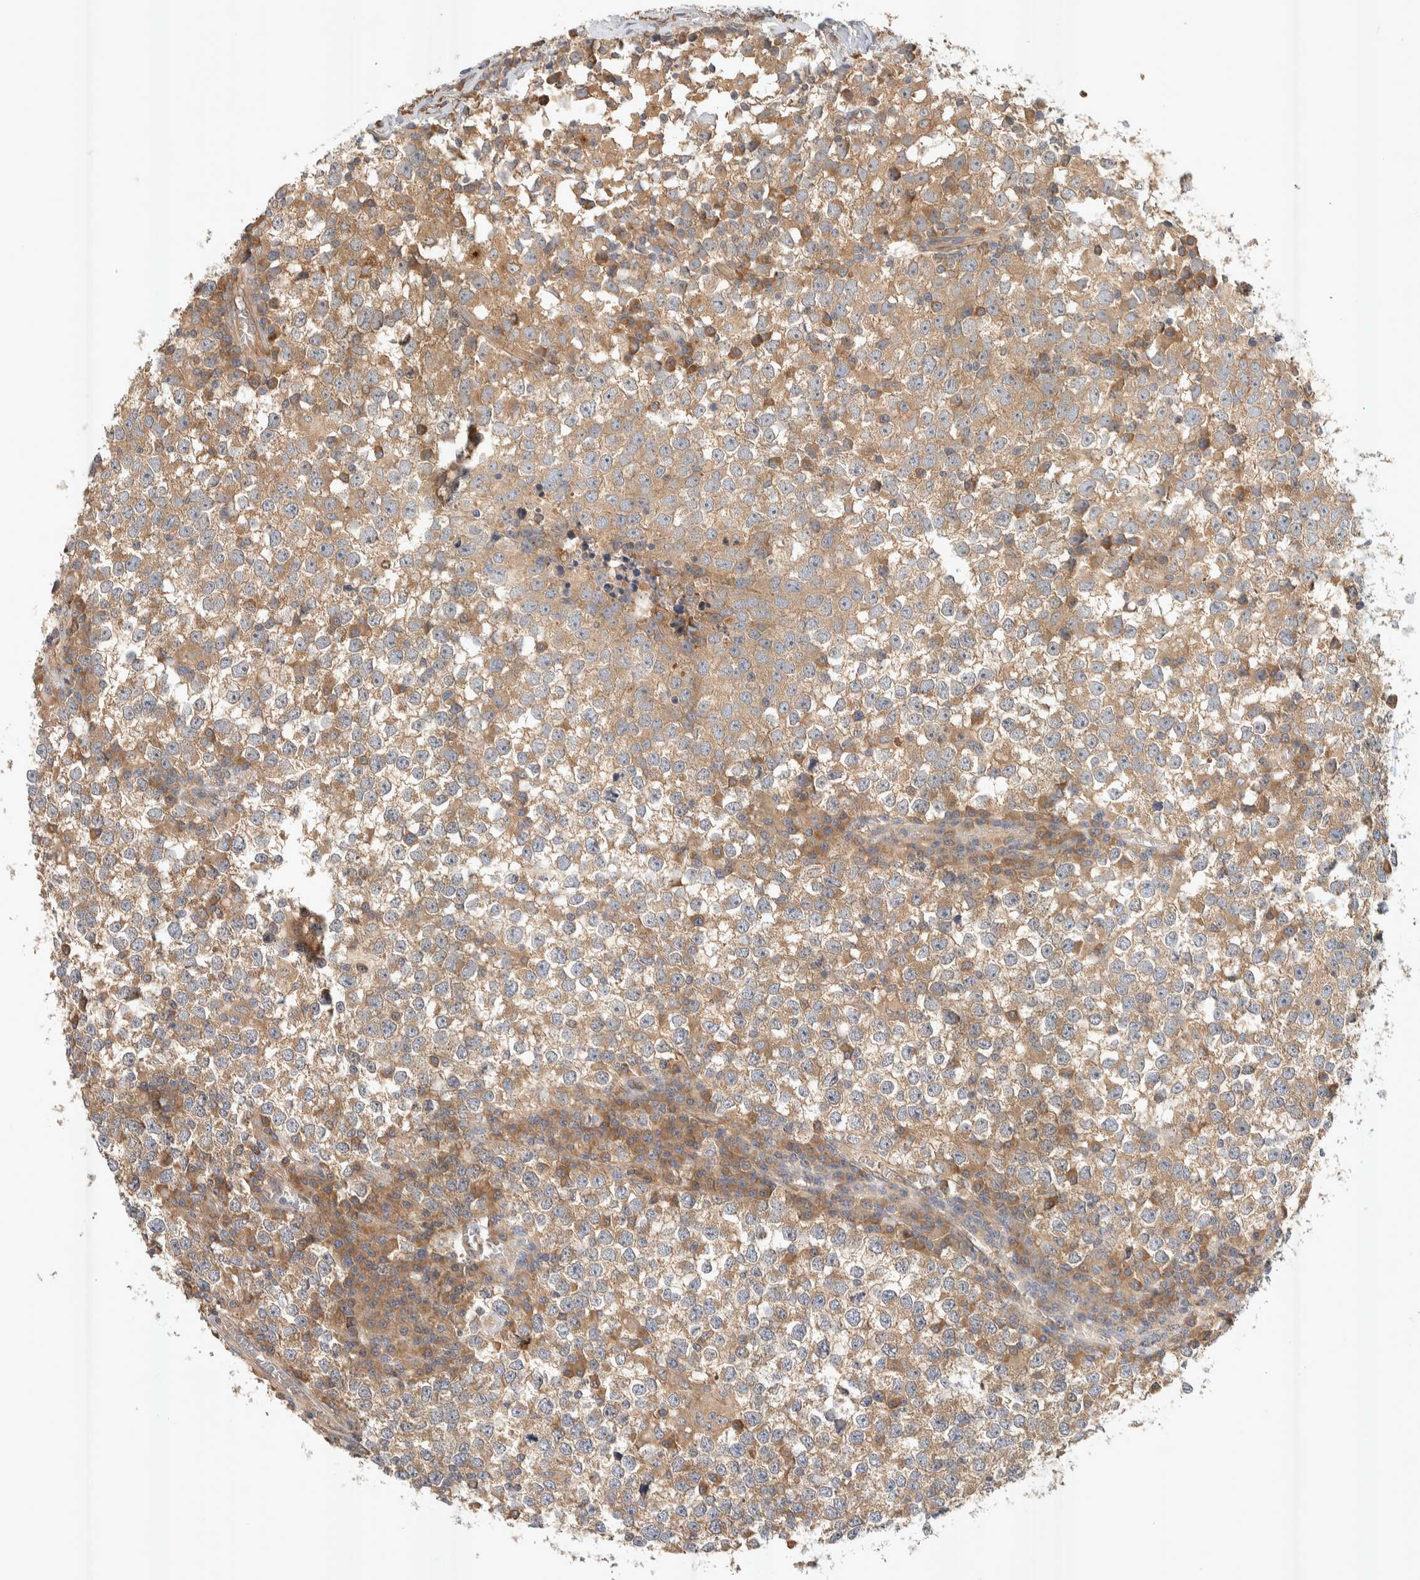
{"staining": {"intensity": "moderate", "quantity": ">75%", "location": "cytoplasmic/membranous"}, "tissue": "testis cancer", "cell_type": "Tumor cells", "image_type": "cancer", "snomed": [{"axis": "morphology", "description": "Seminoma, NOS"}, {"axis": "topography", "description": "Testis"}], "caption": "The immunohistochemical stain highlights moderate cytoplasmic/membranous expression in tumor cells of testis cancer (seminoma) tissue.", "gene": "PXK", "patient": {"sex": "male", "age": 65}}